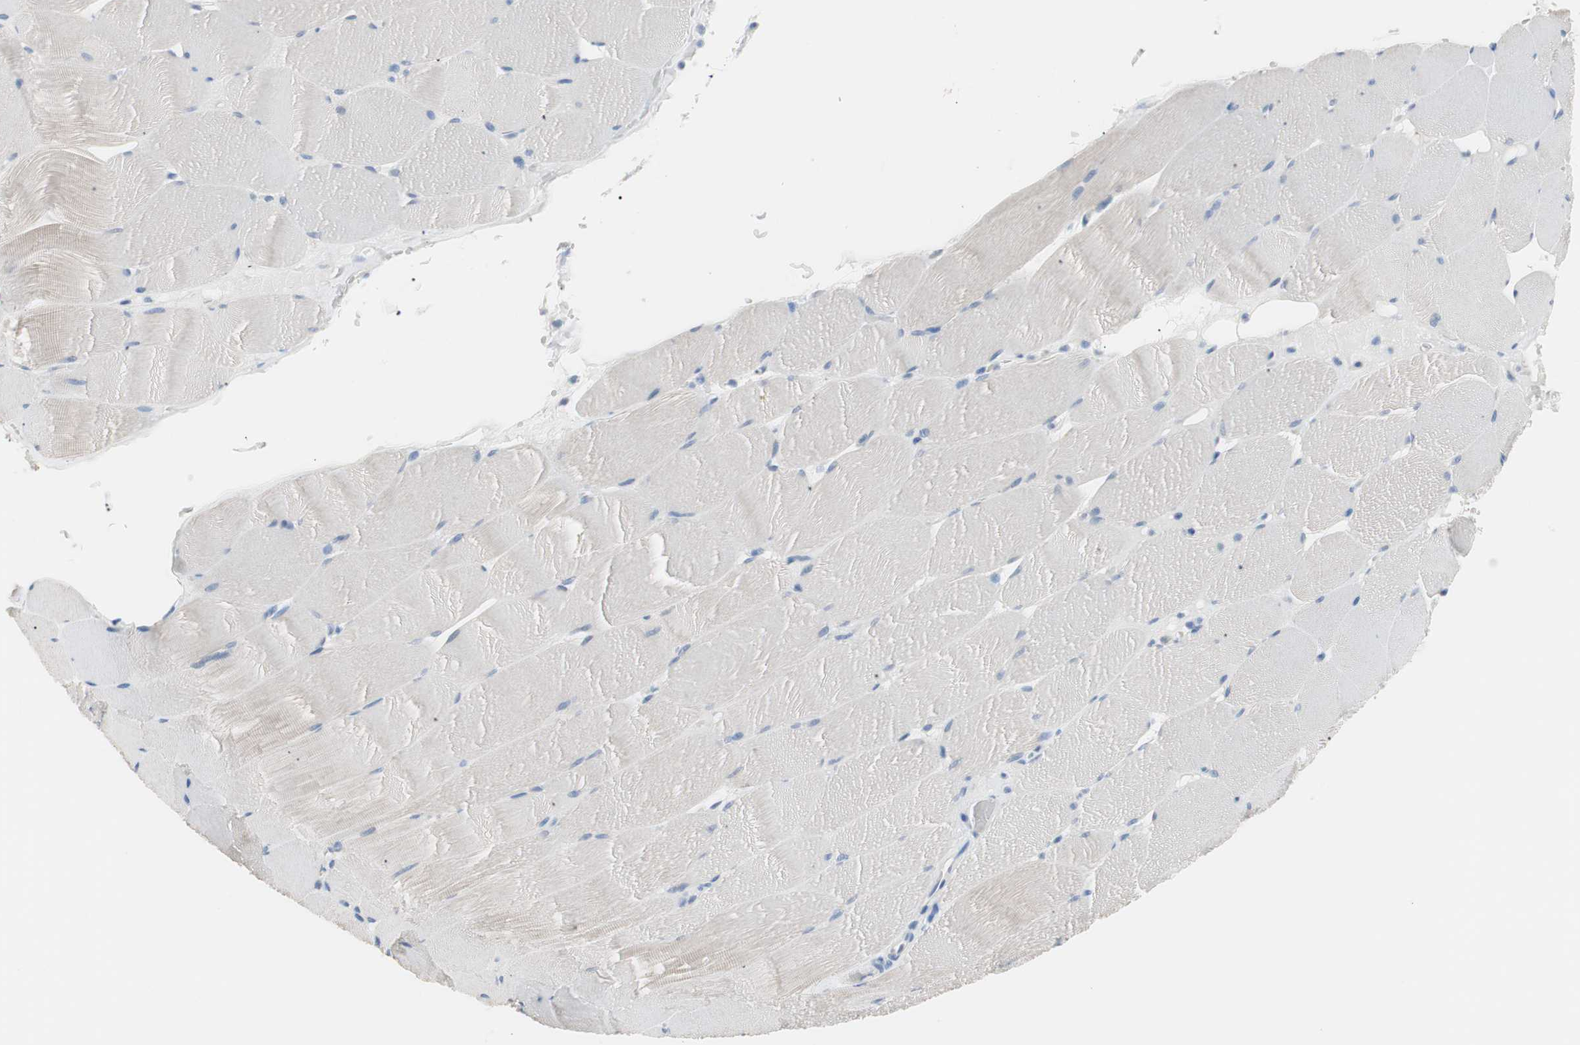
{"staining": {"intensity": "negative", "quantity": "none", "location": "none"}, "tissue": "skeletal muscle", "cell_type": "Myocytes", "image_type": "normal", "snomed": [{"axis": "morphology", "description": "Normal tissue, NOS"}, {"axis": "topography", "description": "Skeletal muscle"}], "caption": "A photomicrograph of skeletal muscle stained for a protein displays no brown staining in myocytes. Nuclei are stained in blue.", "gene": "VIL1", "patient": {"sex": "male", "age": 62}}